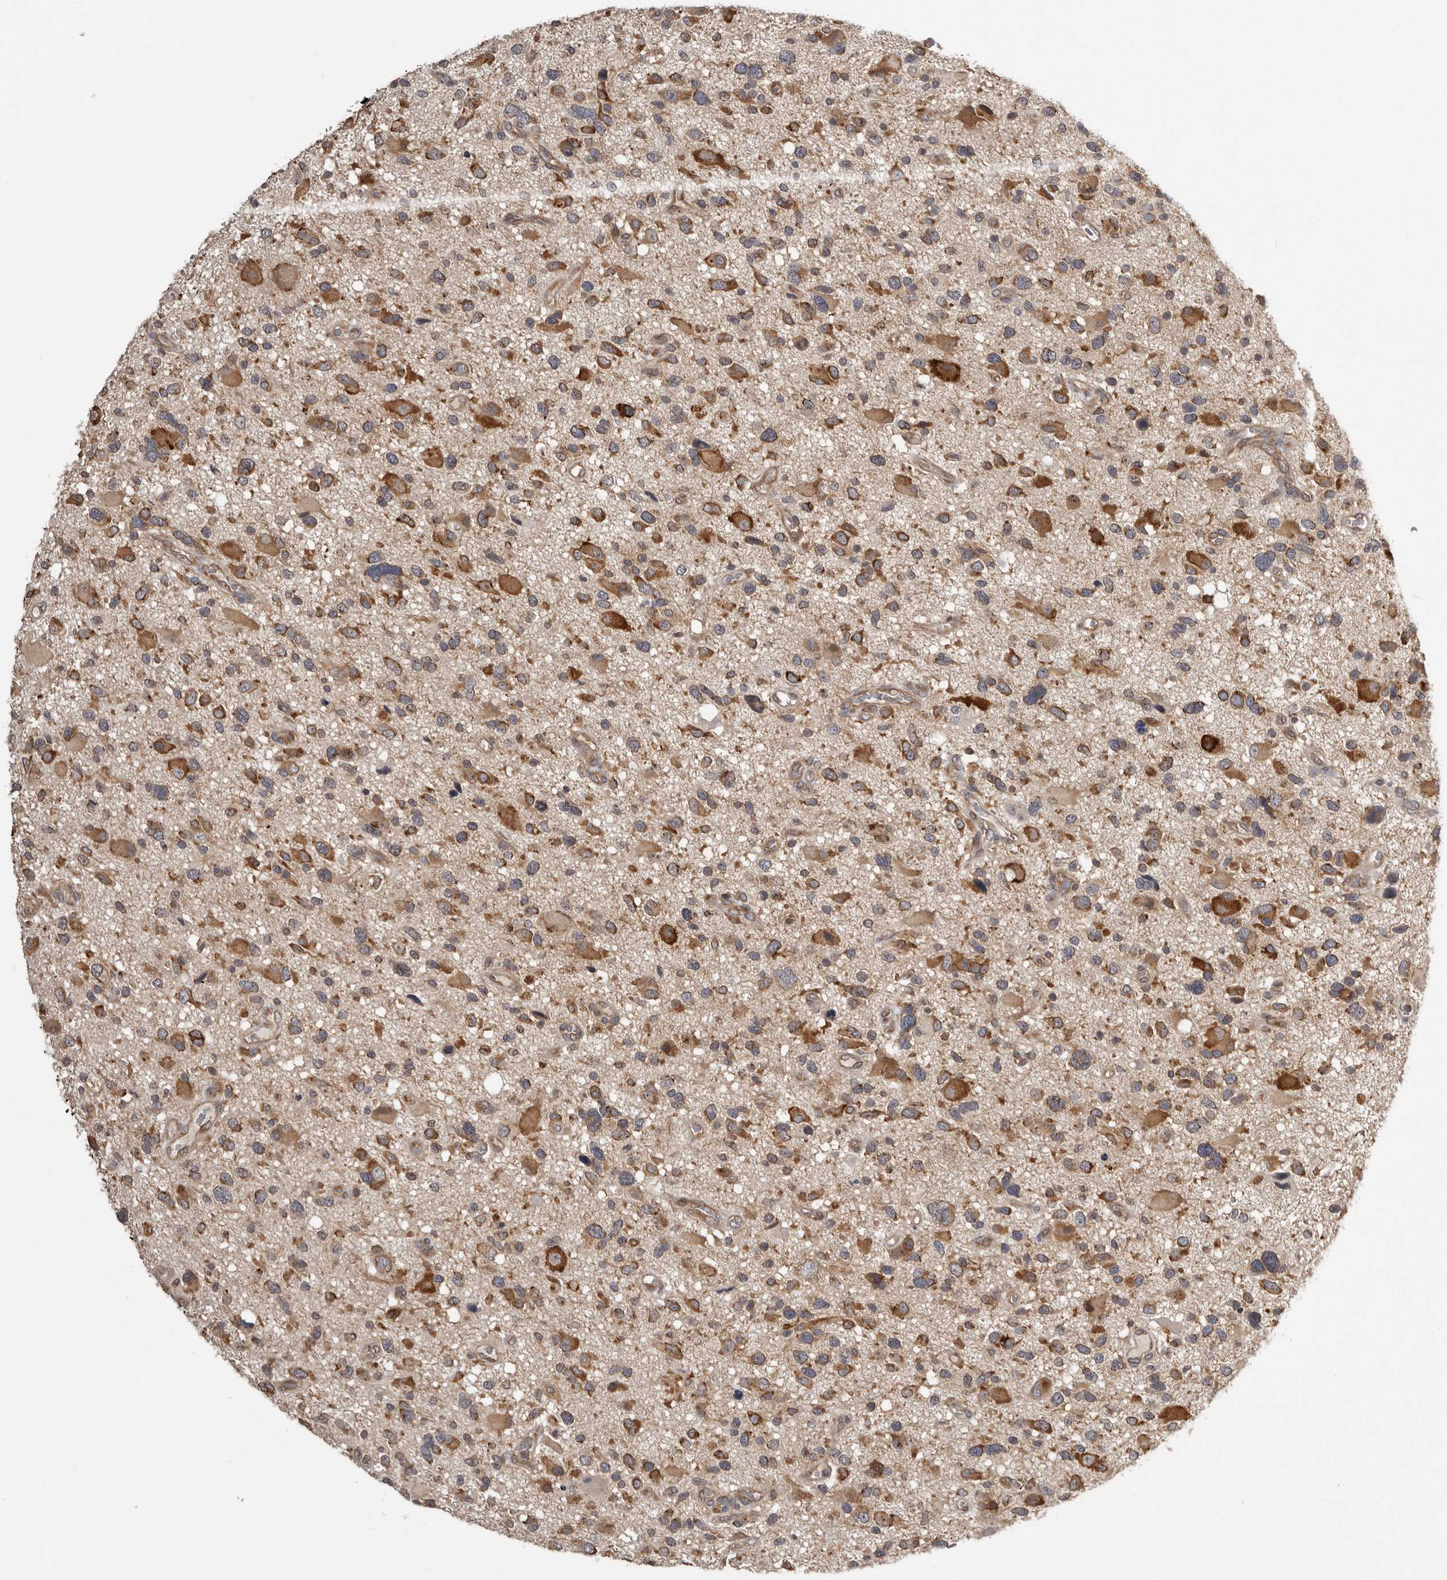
{"staining": {"intensity": "strong", "quantity": ">75%", "location": "cytoplasmic/membranous"}, "tissue": "glioma", "cell_type": "Tumor cells", "image_type": "cancer", "snomed": [{"axis": "morphology", "description": "Glioma, malignant, High grade"}, {"axis": "topography", "description": "Brain"}], "caption": "IHC photomicrograph of neoplastic tissue: human malignant glioma (high-grade) stained using immunohistochemistry demonstrates high levels of strong protein expression localized specifically in the cytoplasmic/membranous of tumor cells, appearing as a cytoplasmic/membranous brown color.", "gene": "DARS1", "patient": {"sex": "male", "age": 33}}